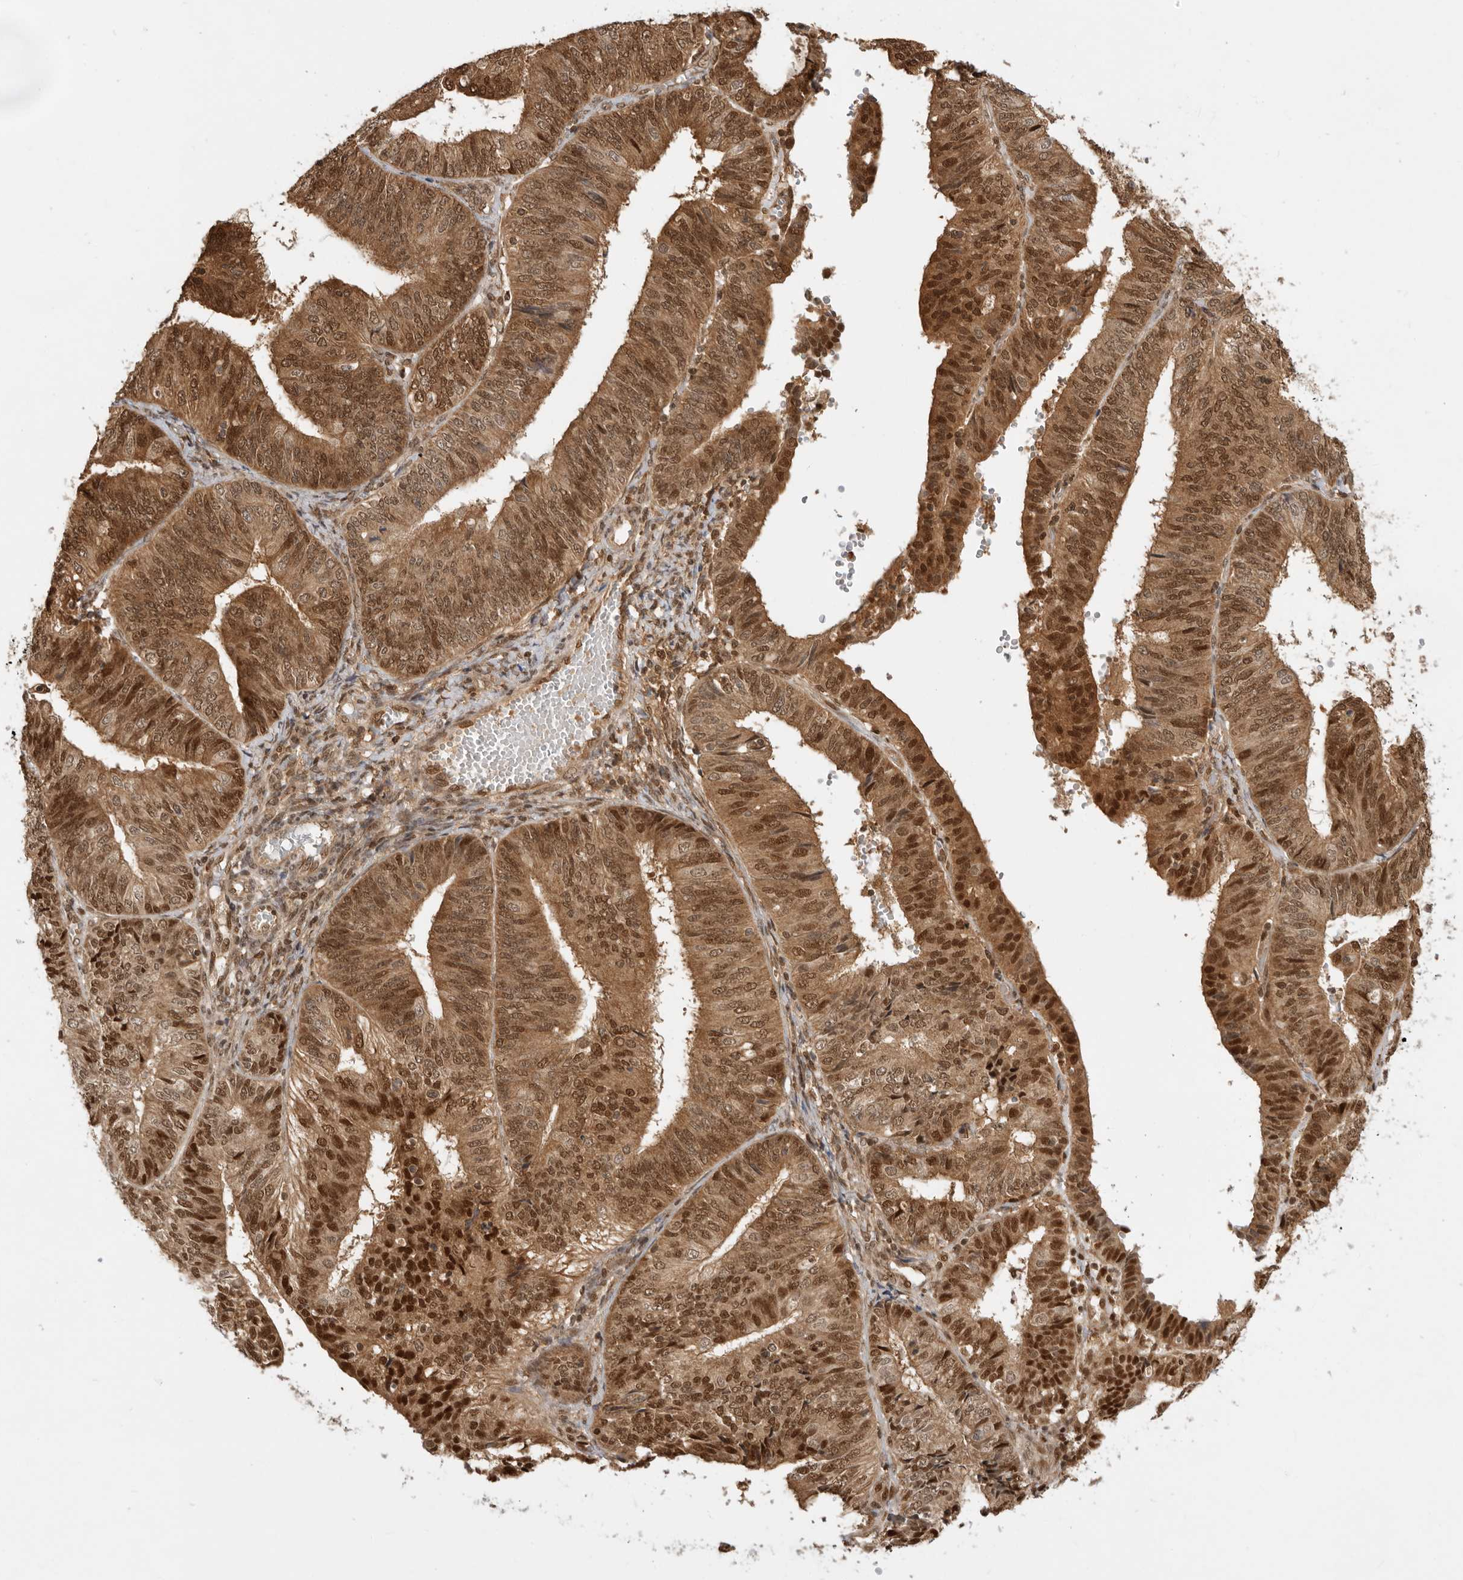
{"staining": {"intensity": "strong", "quantity": ">75%", "location": "cytoplasmic/membranous,nuclear"}, "tissue": "endometrial cancer", "cell_type": "Tumor cells", "image_type": "cancer", "snomed": [{"axis": "morphology", "description": "Adenocarcinoma, NOS"}, {"axis": "topography", "description": "Endometrium"}], "caption": "This is an image of immunohistochemistry (IHC) staining of endometrial cancer (adenocarcinoma), which shows strong positivity in the cytoplasmic/membranous and nuclear of tumor cells.", "gene": "ADPRS", "patient": {"sex": "female", "age": 58}}